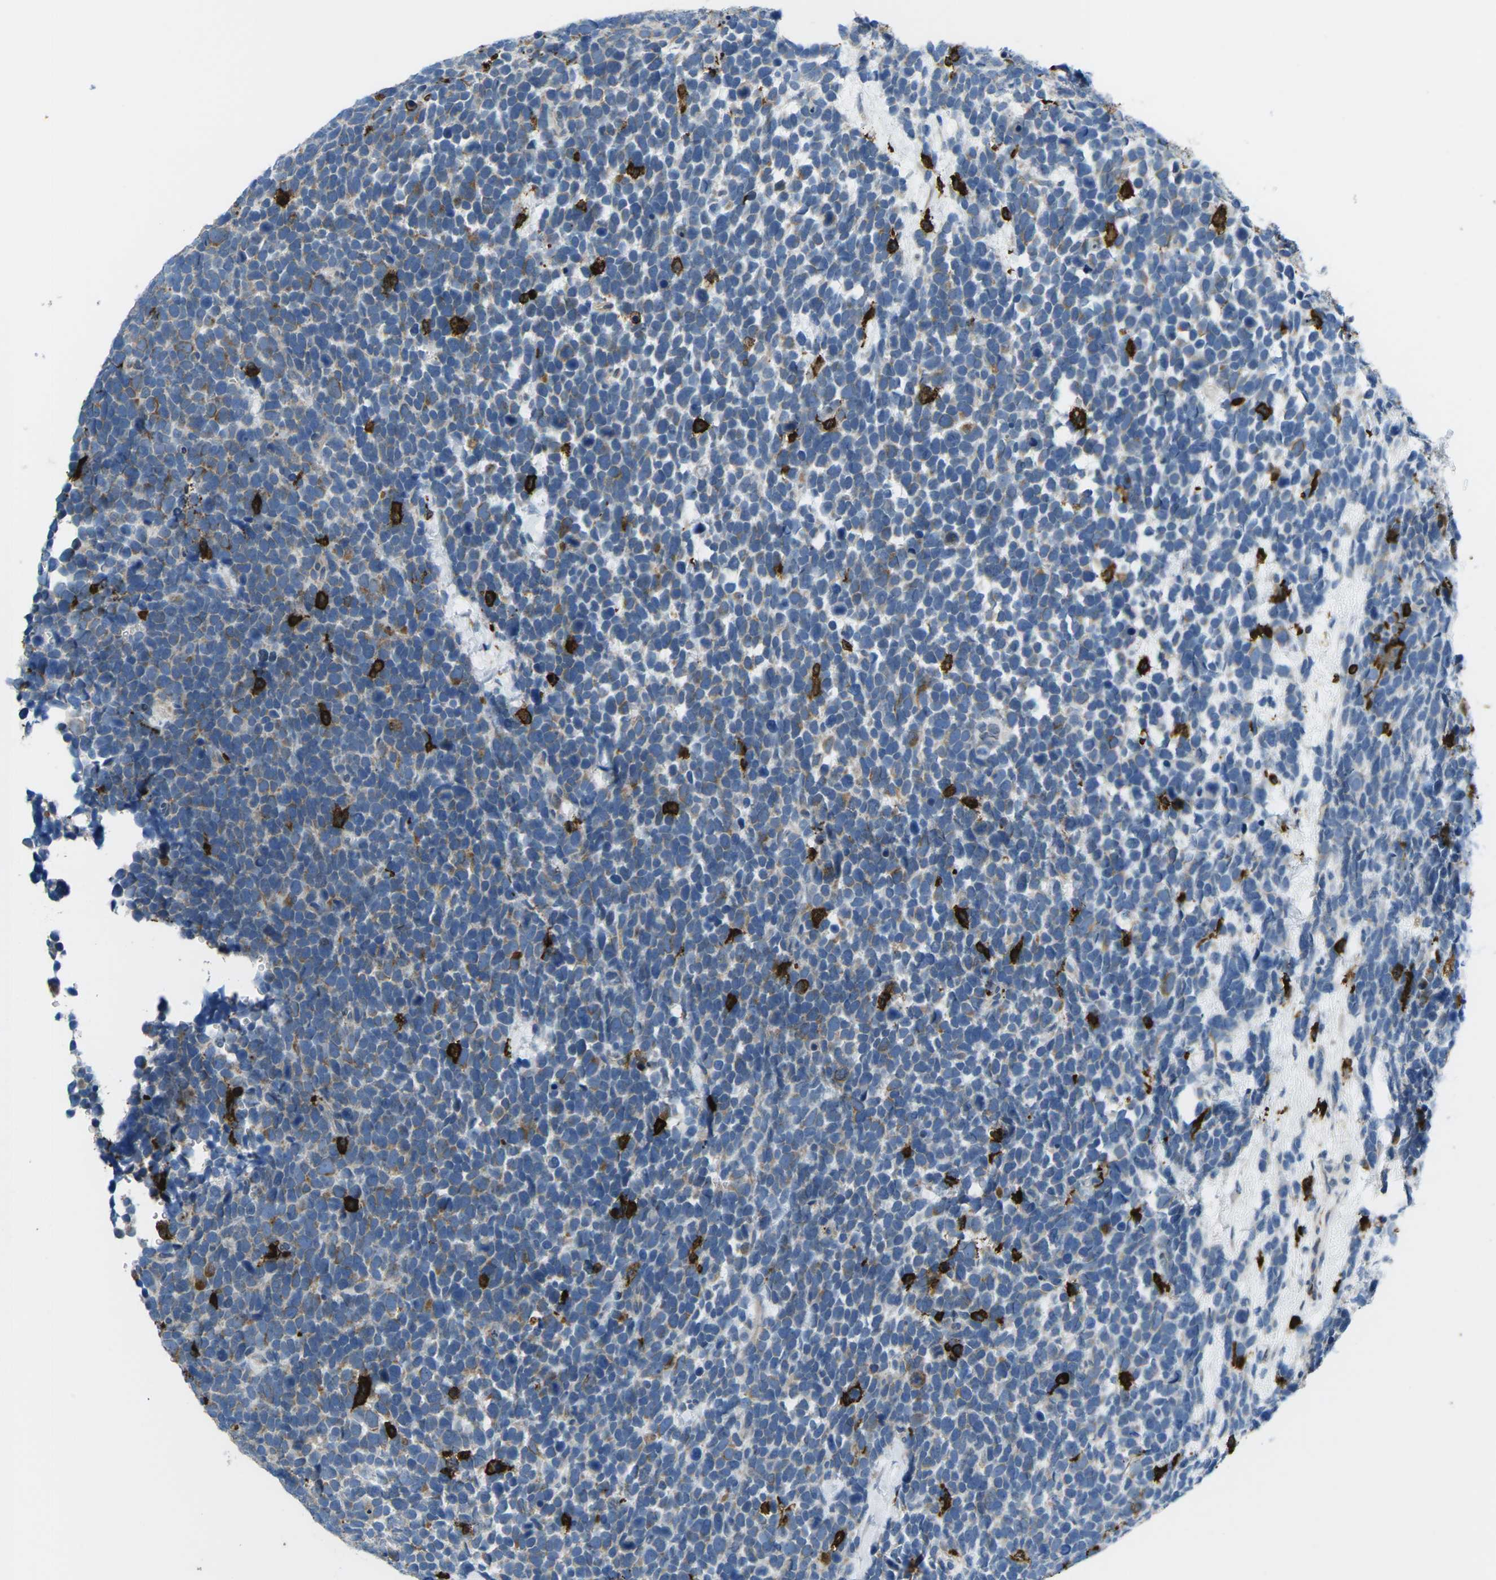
{"staining": {"intensity": "weak", "quantity": "<25%", "location": "cytoplasmic/membranous"}, "tissue": "urothelial cancer", "cell_type": "Tumor cells", "image_type": "cancer", "snomed": [{"axis": "morphology", "description": "Urothelial carcinoma, High grade"}, {"axis": "topography", "description": "Urinary bladder"}], "caption": "Tumor cells show no significant protein staining in urothelial cancer.", "gene": "PTPN1", "patient": {"sex": "female", "age": 82}}